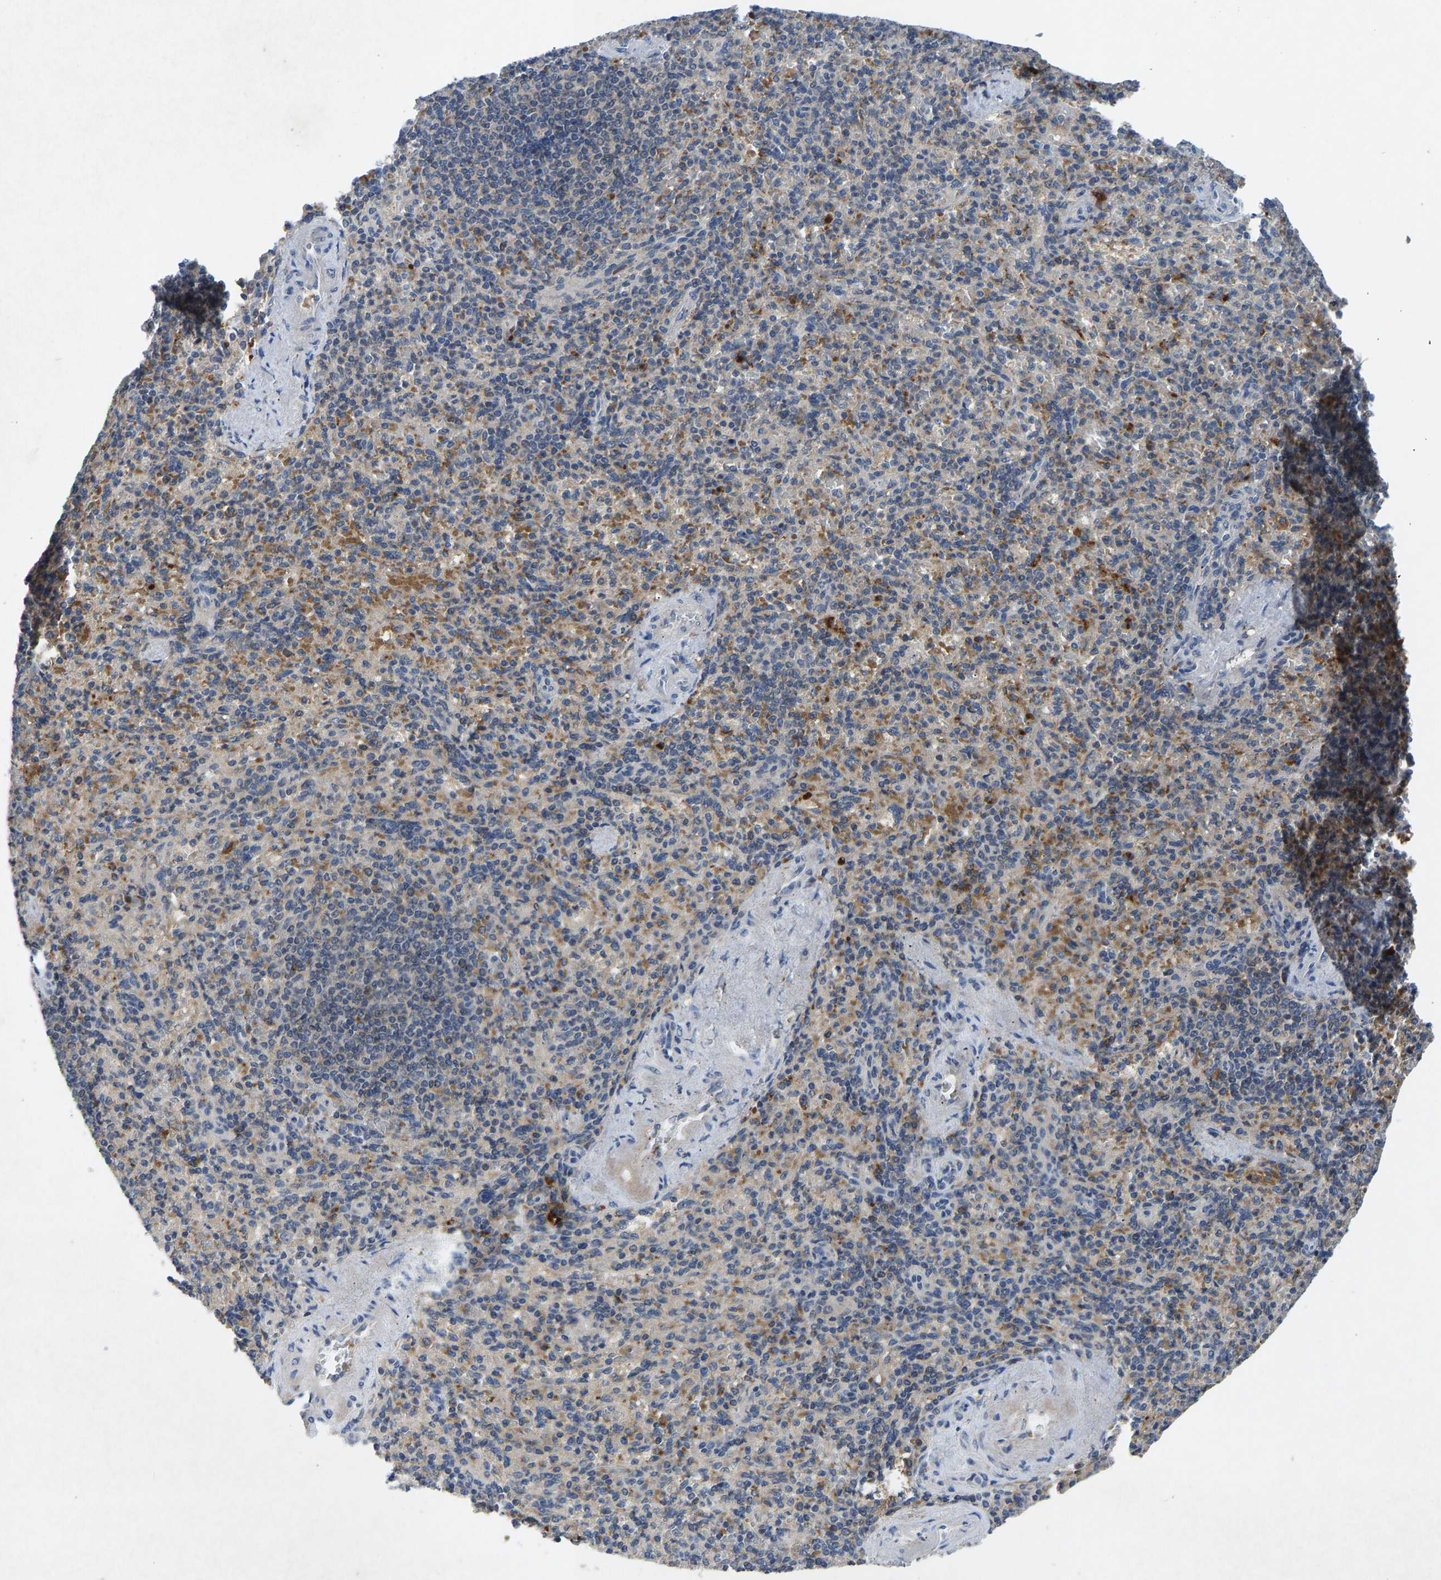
{"staining": {"intensity": "moderate", "quantity": ">75%", "location": "cytoplasmic/membranous"}, "tissue": "spleen", "cell_type": "Cells in red pulp", "image_type": "normal", "snomed": [{"axis": "morphology", "description": "Normal tissue, NOS"}, {"axis": "topography", "description": "Spleen"}], "caption": "A high-resolution image shows immunohistochemistry (IHC) staining of normal spleen, which shows moderate cytoplasmic/membranous positivity in about >75% of cells in red pulp. (DAB (3,3'-diaminobenzidine) IHC, brown staining for protein, blue staining for nuclei).", "gene": "PDE7A", "patient": {"sex": "female", "age": 74}}